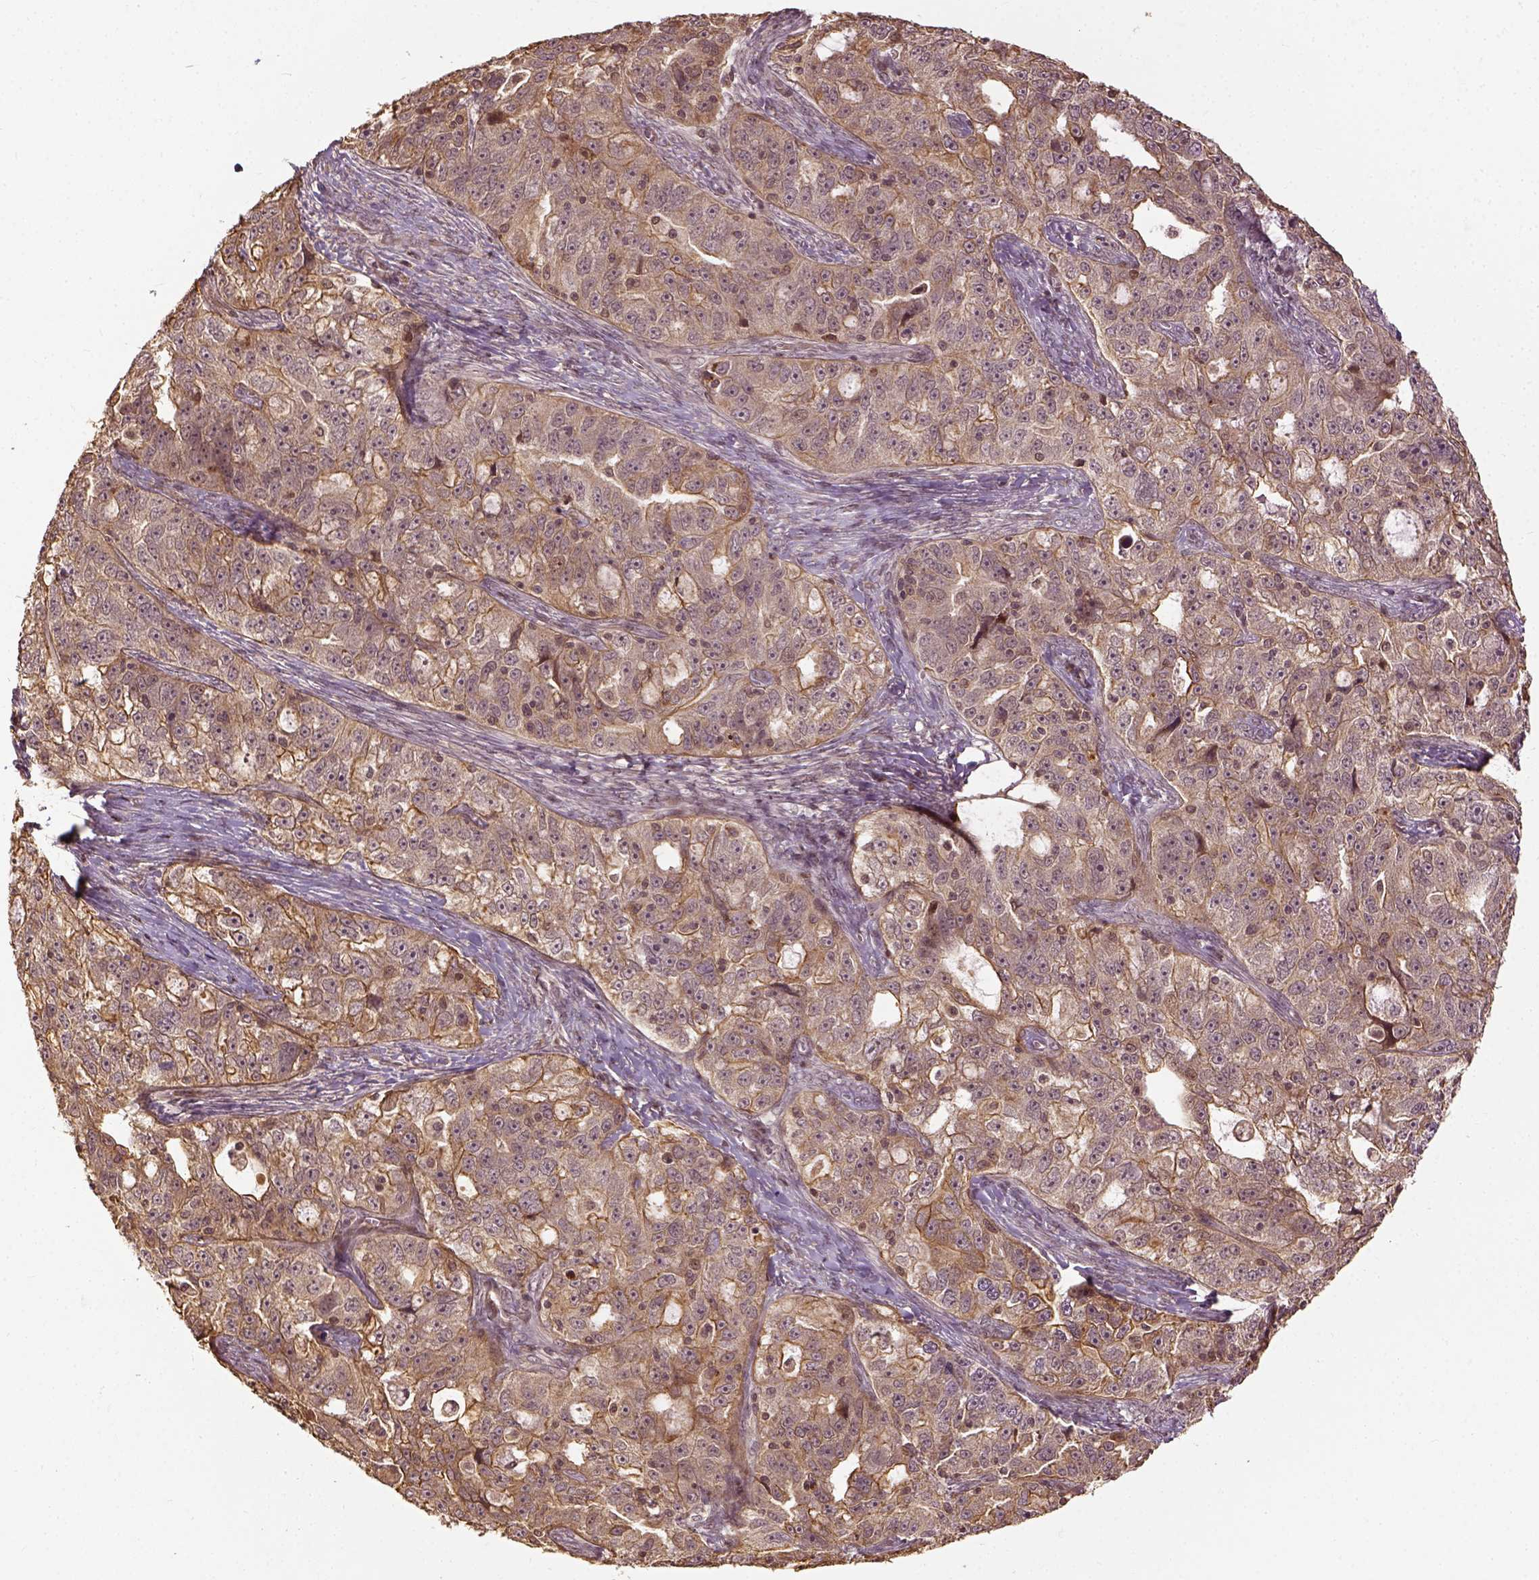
{"staining": {"intensity": "moderate", "quantity": ">75%", "location": "cytoplasmic/membranous"}, "tissue": "ovarian cancer", "cell_type": "Tumor cells", "image_type": "cancer", "snomed": [{"axis": "morphology", "description": "Cystadenocarcinoma, serous, NOS"}, {"axis": "topography", "description": "Ovary"}], "caption": "This histopathology image displays ovarian cancer (serous cystadenocarcinoma) stained with immunohistochemistry (IHC) to label a protein in brown. The cytoplasmic/membranous of tumor cells show moderate positivity for the protein. Nuclei are counter-stained blue.", "gene": "VEGFA", "patient": {"sex": "female", "age": 51}}